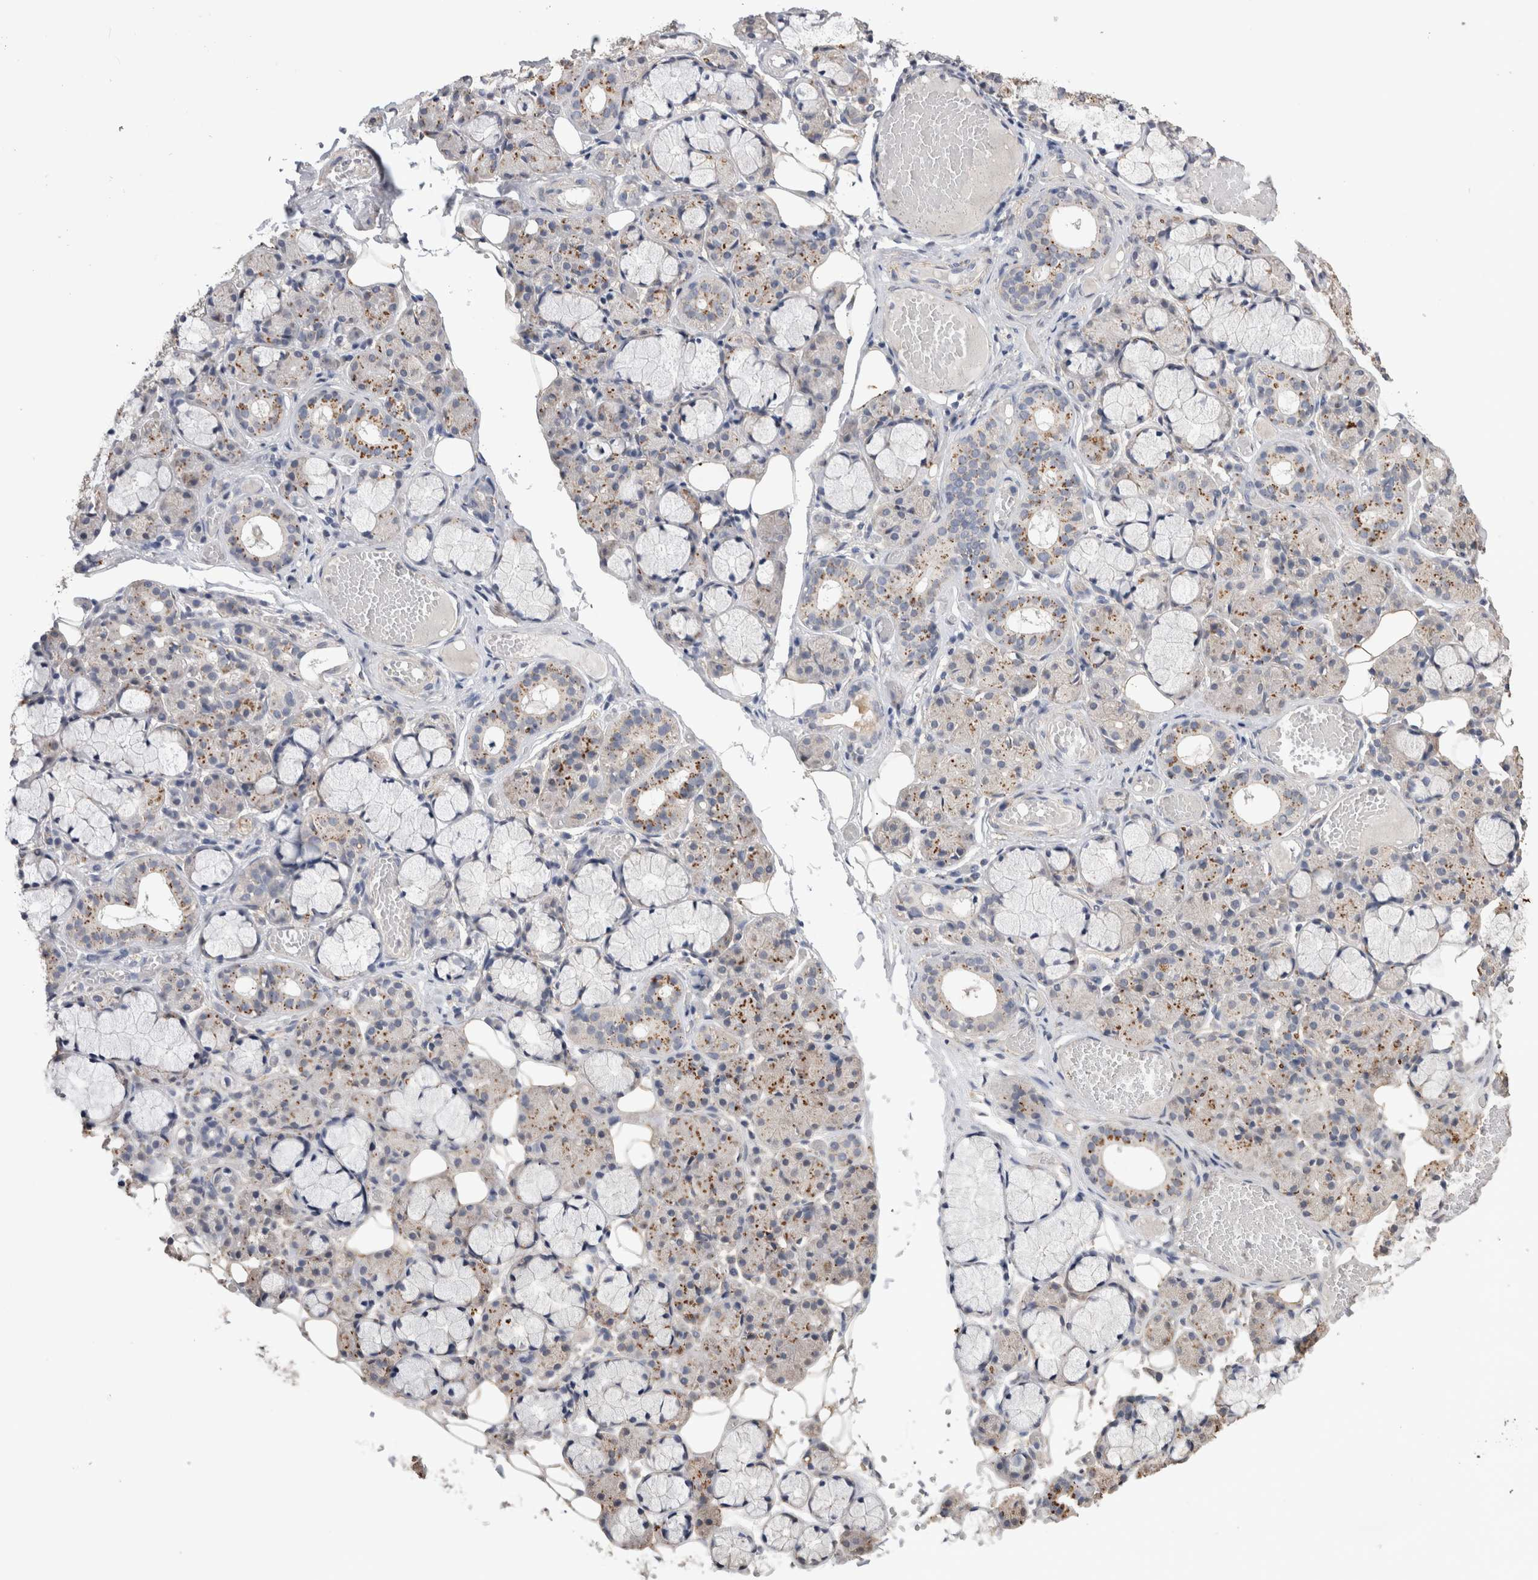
{"staining": {"intensity": "moderate", "quantity": "<25%", "location": "cytoplasmic/membranous"}, "tissue": "salivary gland", "cell_type": "Glandular cells", "image_type": "normal", "snomed": [{"axis": "morphology", "description": "Normal tissue, NOS"}, {"axis": "topography", "description": "Salivary gland"}], "caption": "Salivary gland stained for a protein (brown) exhibits moderate cytoplasmic/membranous positive expression in approximately <25% of glandular cells.", "gene": "CDH6", "patient": {"sex": "male", "age": 63}}